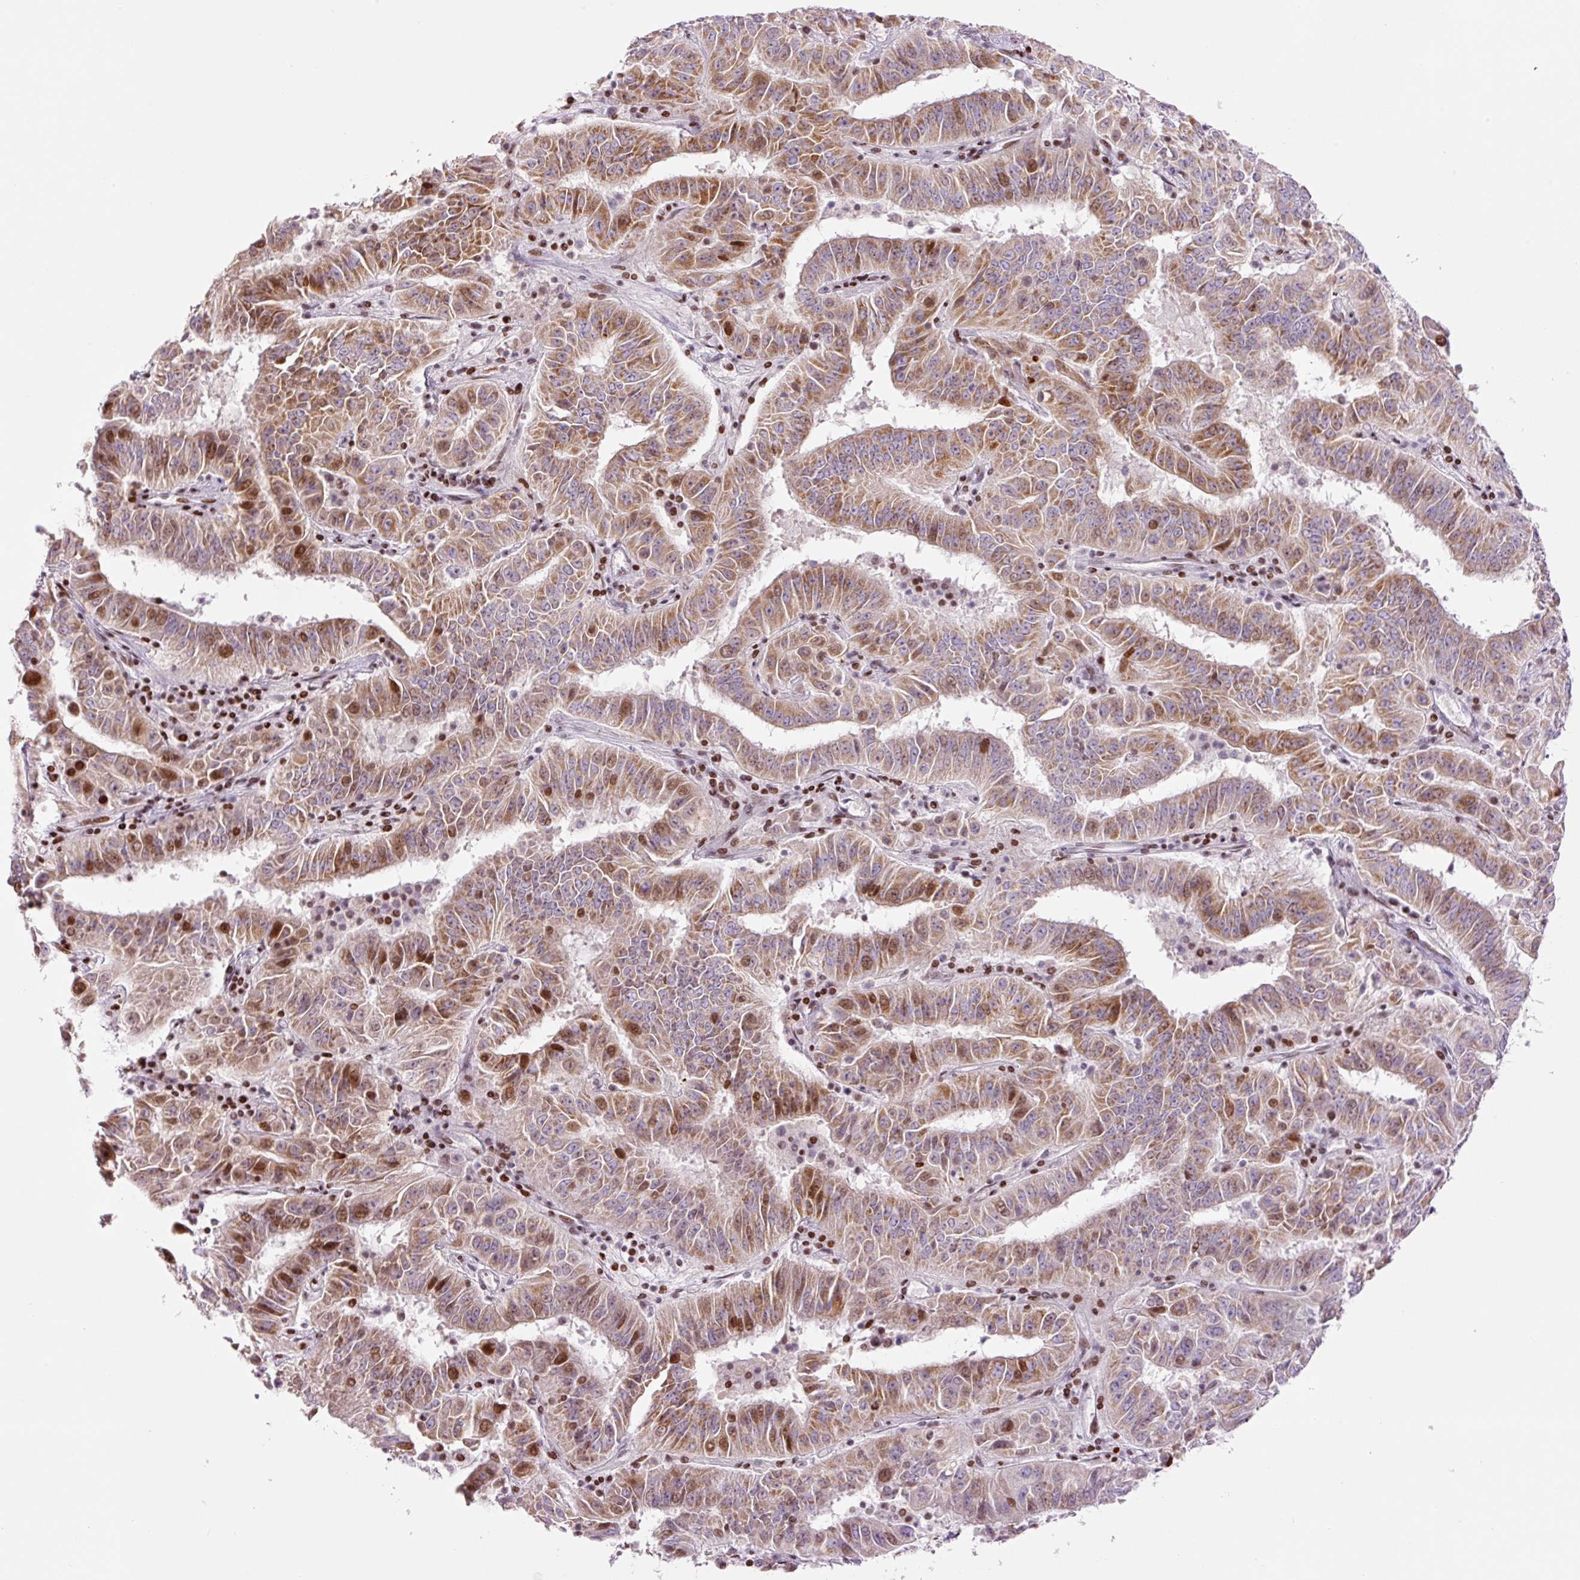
{"staining": {"intensity": "moderate", "quantity": ">75%", "location": "cytoplasmic/membranous,nuclear"}, "tissue": "pancreatic cancer", "cell_type": "Tumor cells", "image_type": "cancer", "snomed": [{"axis": "morphology", "description": "Adenocarcinoma, NOS"}, {"axis": "topography", "description": "Pancreas"}], "caption": "This photomicrograph reveals immunohistochemistry staining of human pancreatic cancer, with medium moderate cytoplasmic/membranous and nuclear staining in approximately >75% of tumor cells.", "gene": "TMEM177", "patient": {"sex": "male", "age": 63}}